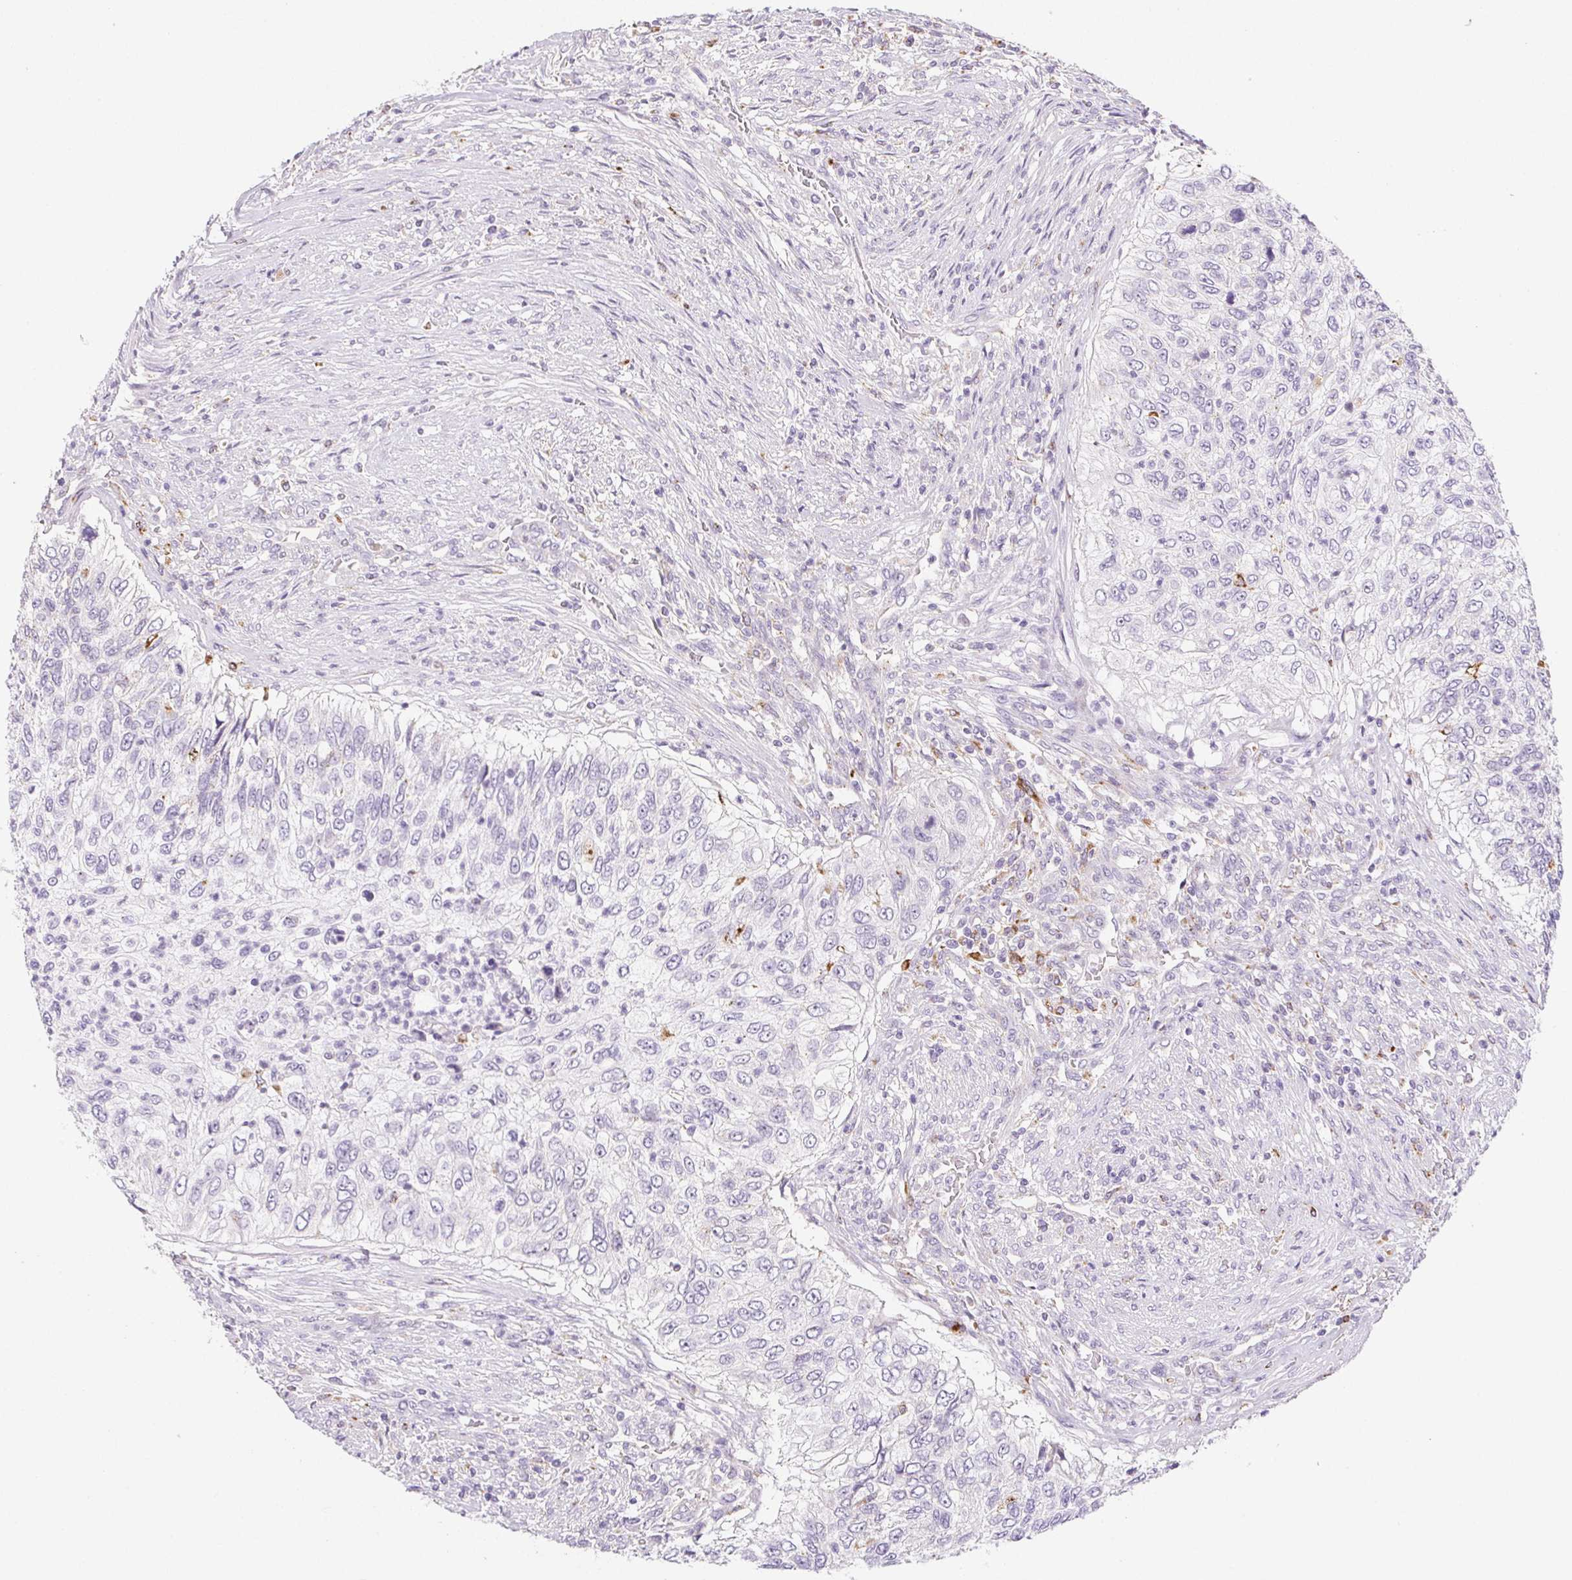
{"staining": {"intensity": "negative", "quantity": "none", "location": "none"}, "tissue": "urothelial cancer", "cell_type": "Tumor cells", "image_type": "cancer", "snomed": [{"axis": "morphology", "description": "Urothelial carcinoma, High grade"}, {"axis": "topography", "description": "Urinary bladder"}], "caption": "Immunohistochemical staining of human urothelial cancer reveals no significant staining in tumor cells.", "gene": "LIPA", "patient": {"sex": "female", "age": 60}}